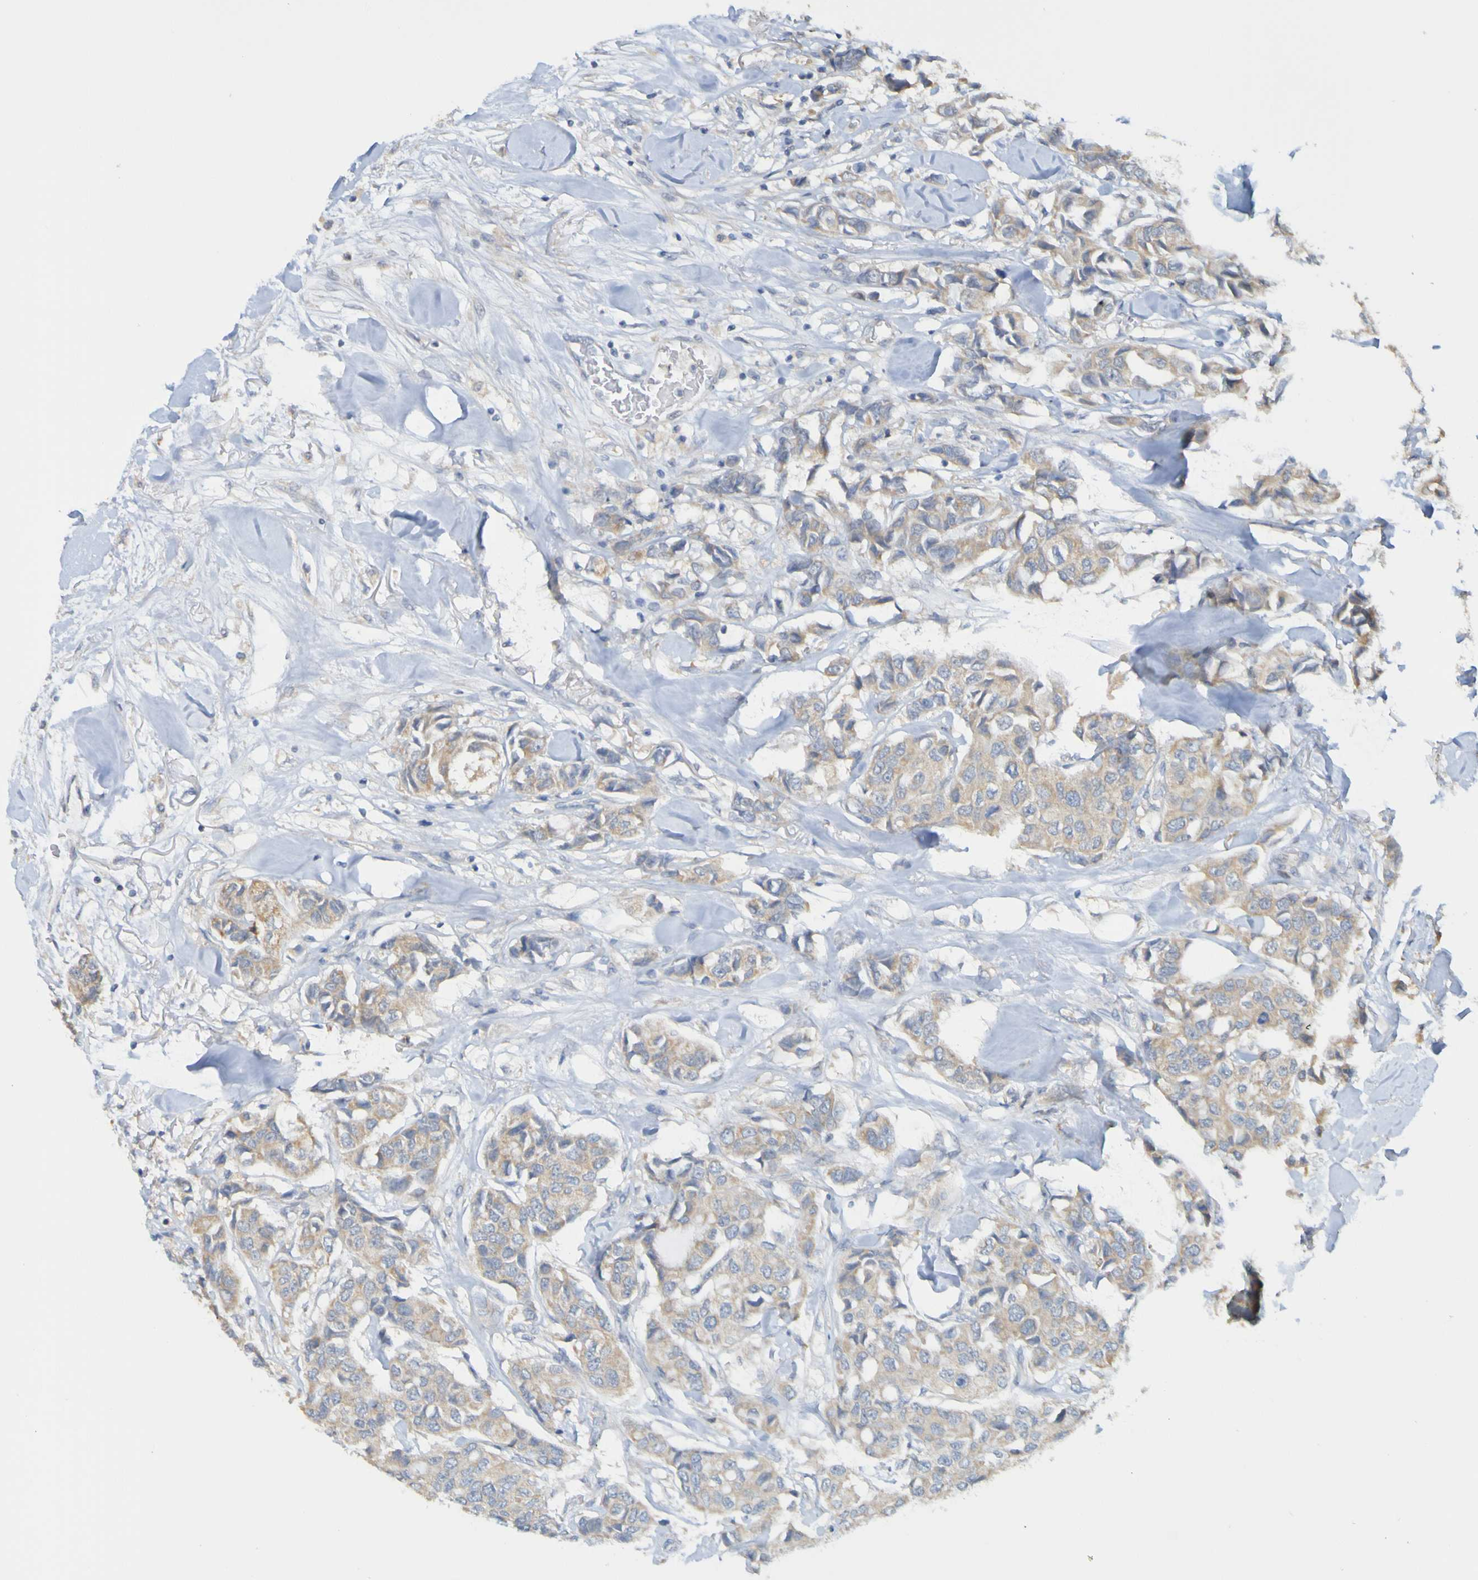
{"staining": {"intensity": "weak", "quantity": ">75%", "location": "cytoplasmic/membranous"}, "tissue": "breast cancer", "cell_type": "Tumor cells", "image_type": "cancer", "snomed": [{"axis": "morphology", "description": "Duct carcinoma"}, {"axis": "topography", "description": "Breast"}], "caption": "A brown stain labels weak cytoplasmic/membranous positivity of a protein in breast cancer (invasive ductal carcinoma) tumor cells. (Stains: DAB (3,3'-diaminobenzidine) in brown, nuclei in blue, Microscopy: brightfield microscopy at high magnification).", "gene": "NAV2", "patient": {"sex": "female", "age": 80}}